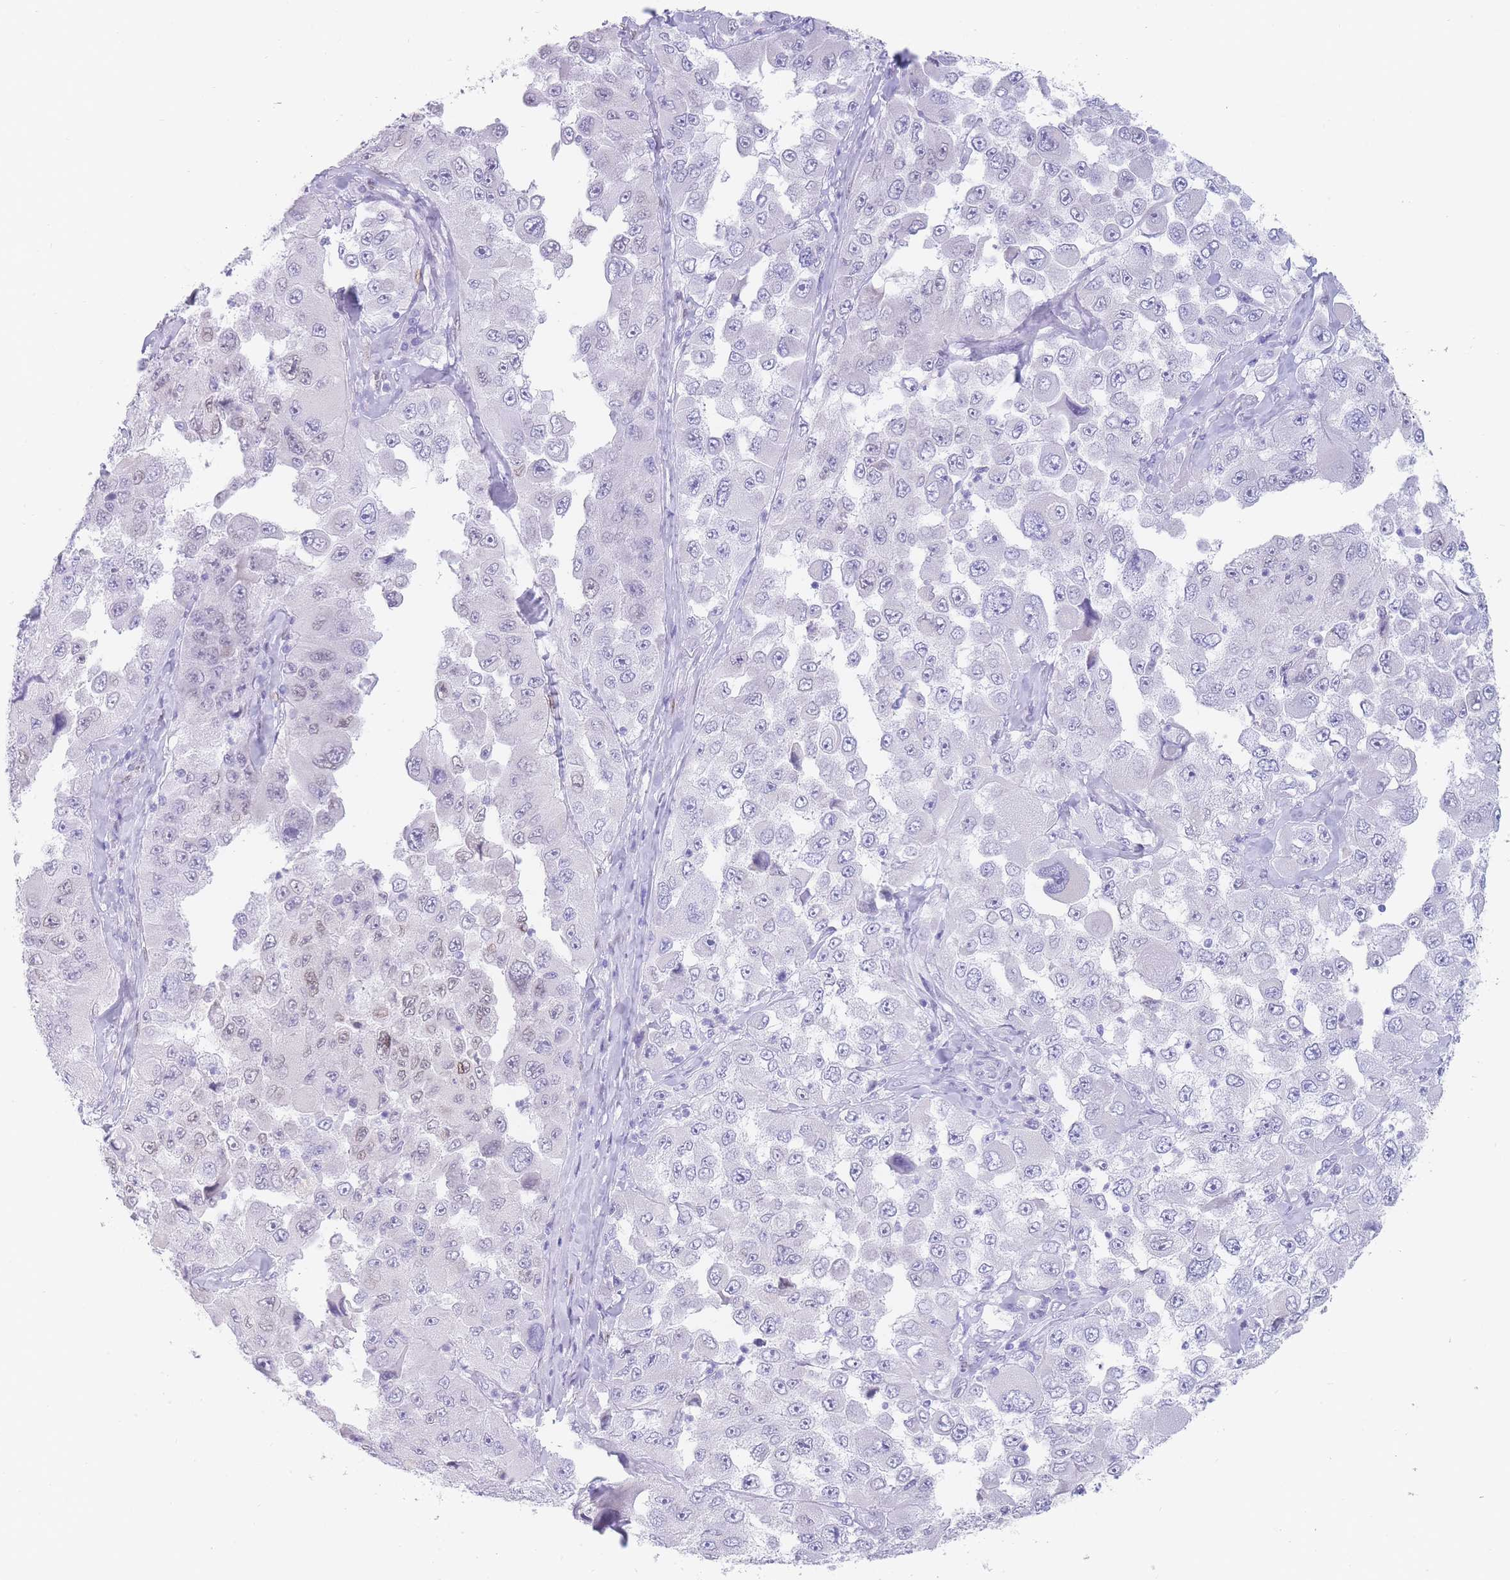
{"staining": {"intensity": "negative", "quantity": "none", "location": "none"}, "tissue": "melanoma", "cell_type": "Tumor cells", "image_type": "cancer", "snomed": [{"axis": "morphology", "description": "Malignant melanoma, Metastatic site"}, {"axis": "topography", "description": "Lymph node"}], "caption": "Immunohistochemistry (IHC) histopathology image of neoplastic tissue: malignant melanoma (metastatic site) stained with DAB shows no significant protein staining in tumor cells.", "gene": "PSMB5", "patient": {"sex": "male", "age": 62}}